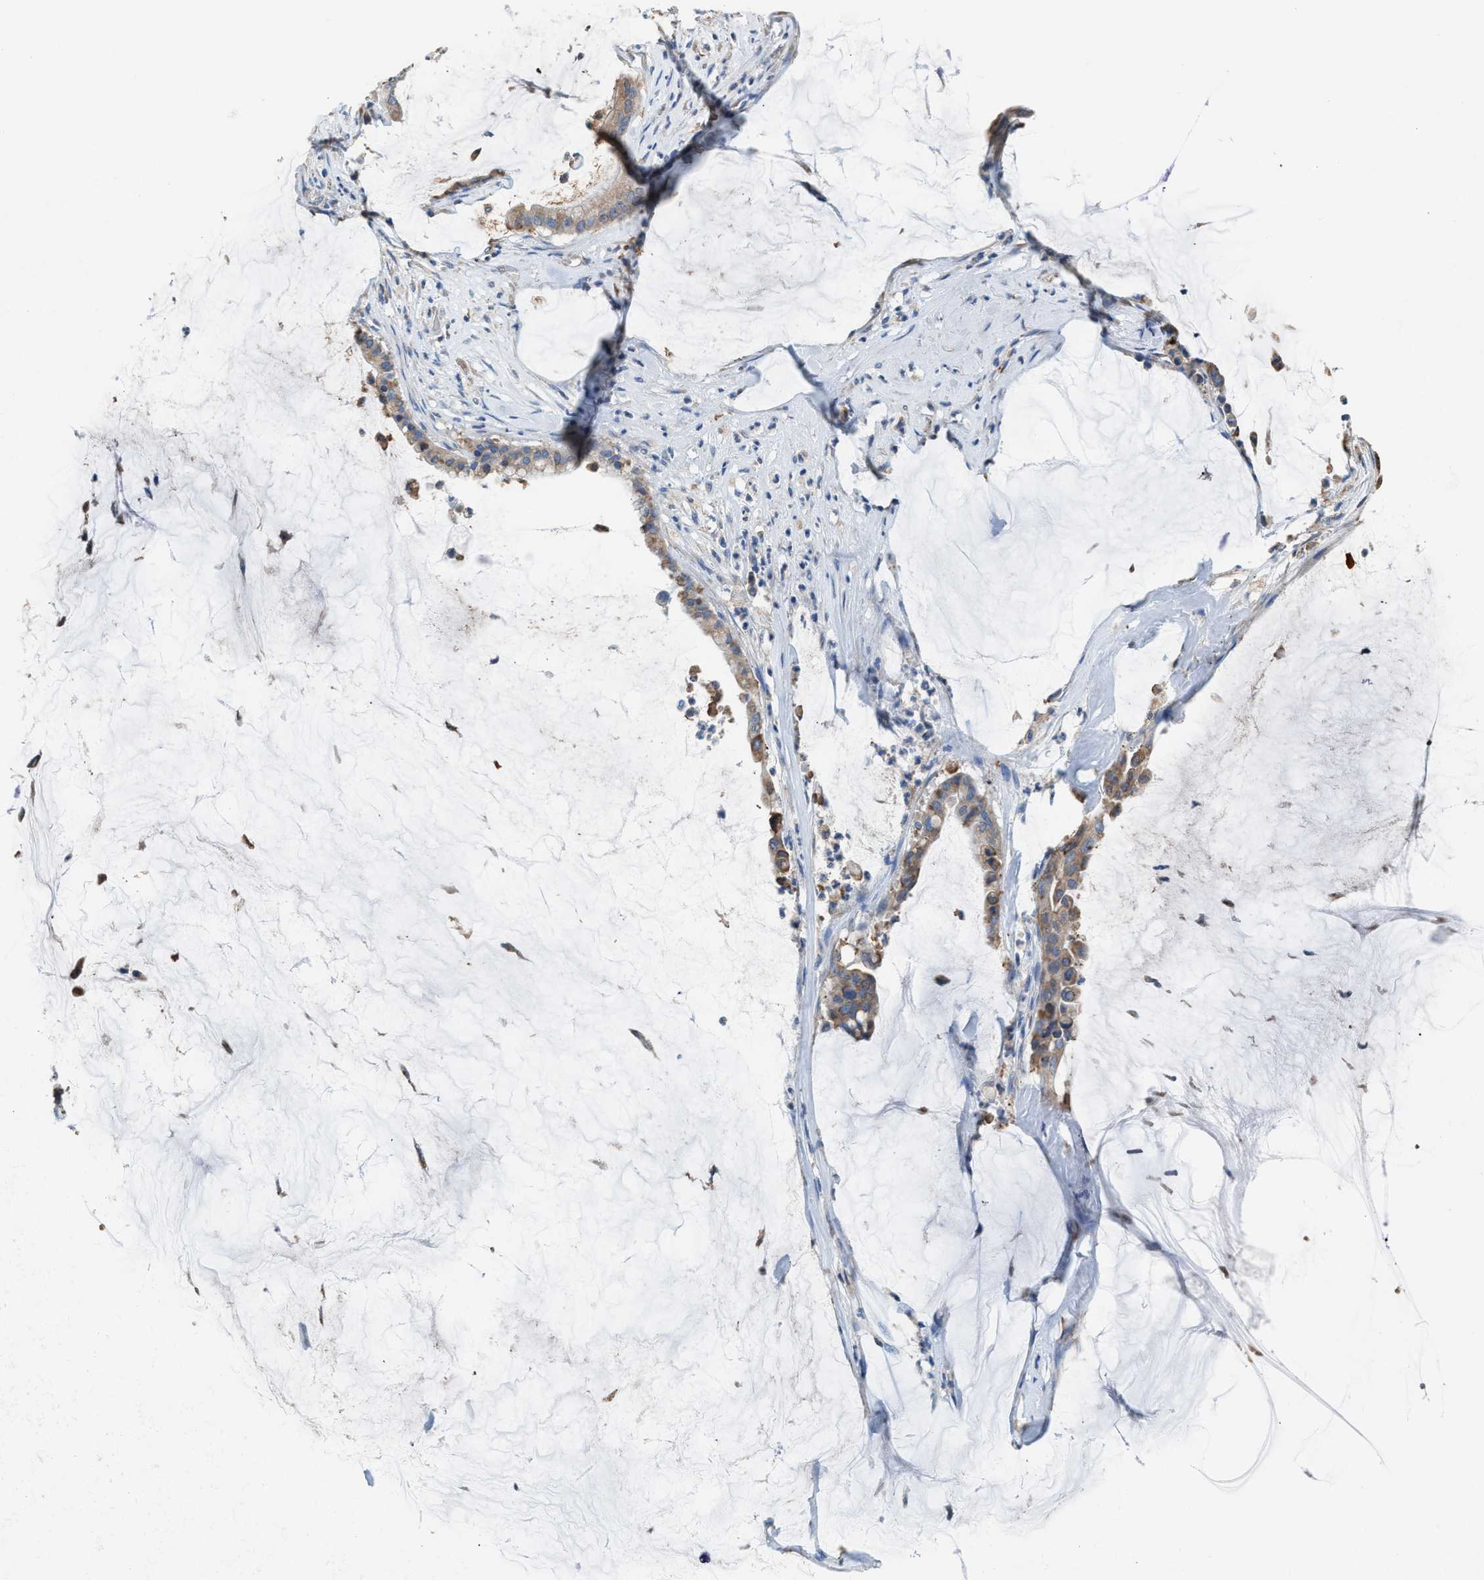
{"staining": {"intensity": "weak", "quantity": ">75%", "location": "cytoplasmic/membranous"}, "tissue": "pancreatic cancer", "cell_type": "Tumor cells", "image_type": "cancer", "snomed": [{"axis": "morphology", "description": "Adenocarcinoma, NOS"}, {"axis": "topography", "description": "Pancreas"}], "caption": "Pancreatic cancer tissue displays weak cytoplasmic/membranous expression in about >75% of tumor cells, visualized by immunohistochemistry.", "gene": "CA3", "patient": {"sex": "male", "age": 41}}